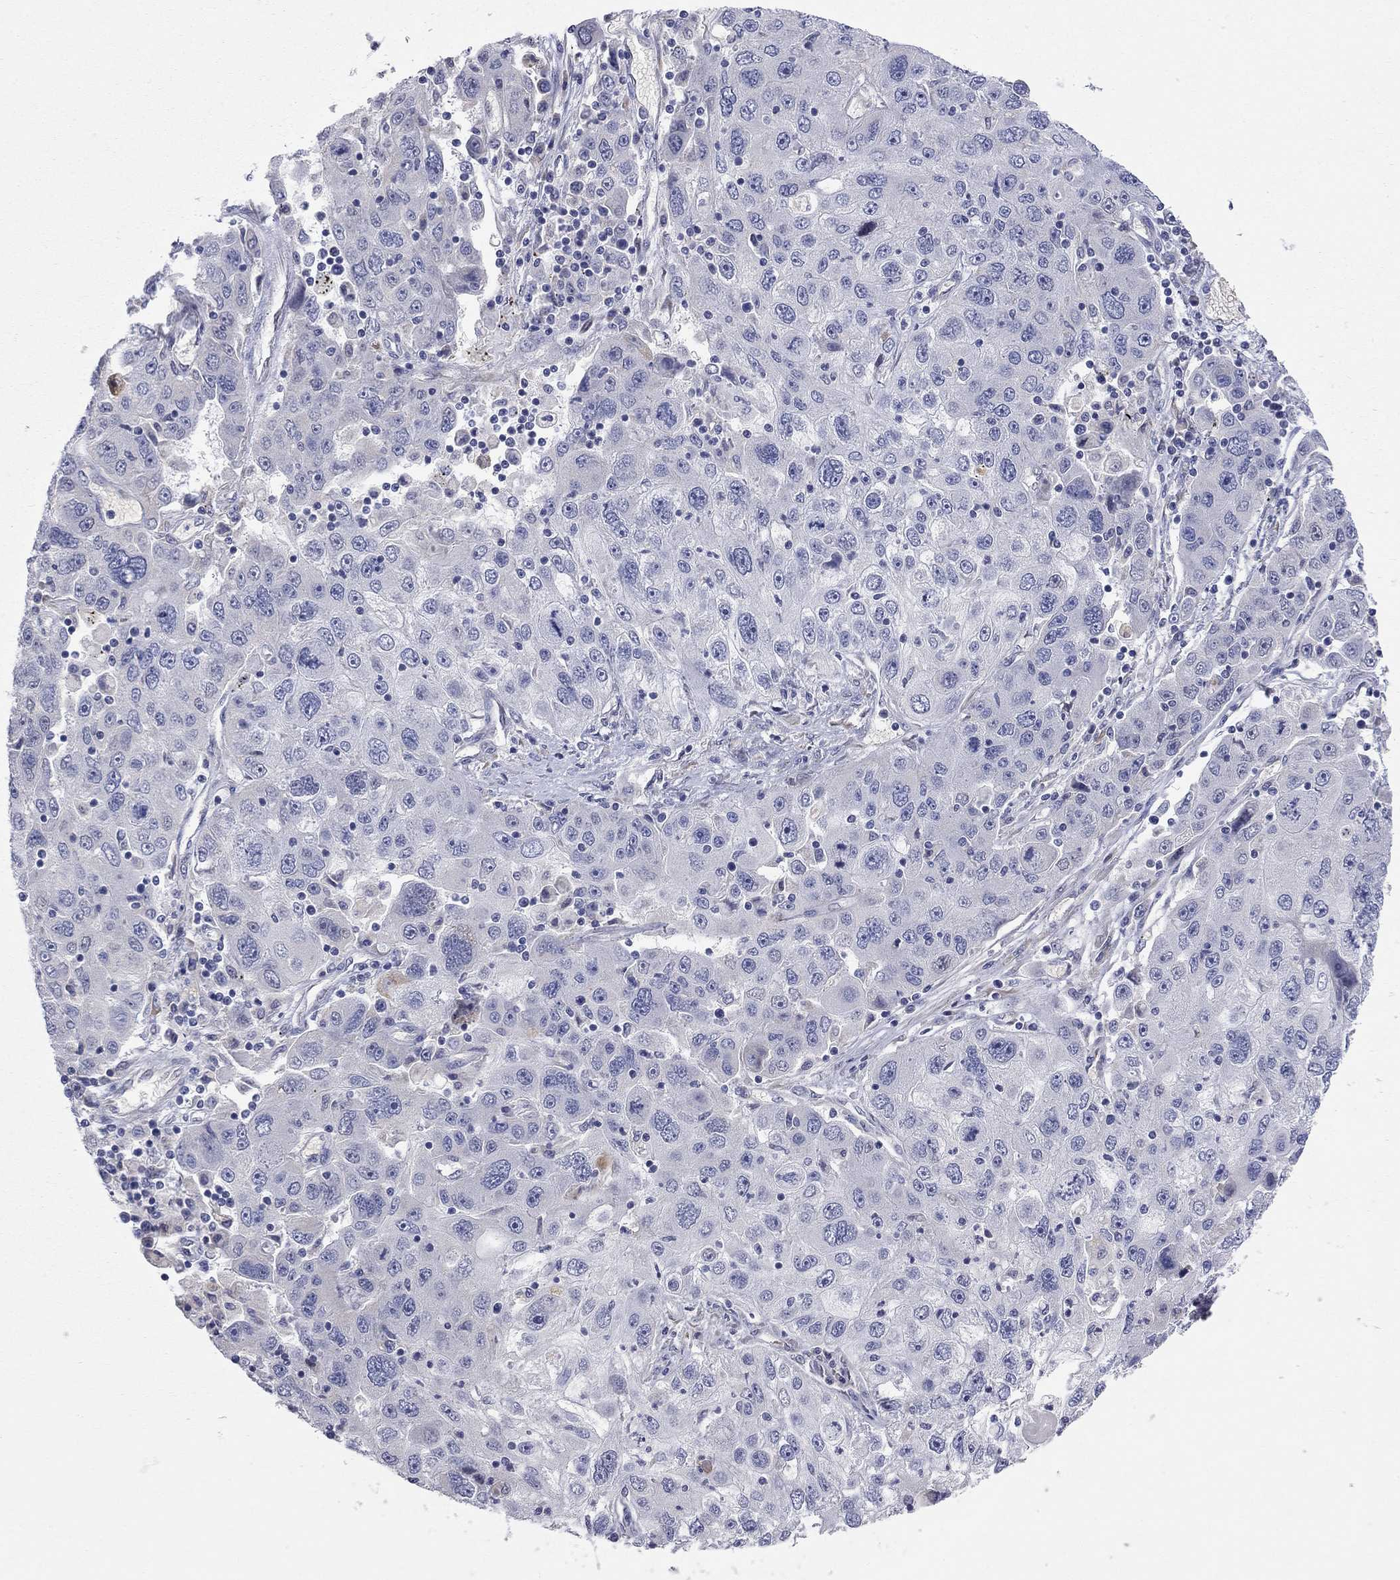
{"staining": {"intensity": "negative", "quantity": "none", "location": "none"}, "tissue": "stomach cancer", "cell_type": "Tumor cells", "image_type": "cancer", "snomed": [{"axis": "morphology", "description": "Adenocarcinoma, NOS"}, {"axis": "topography", "description": "Stomach"}], "caption": "DAB immunohistochemical staining of stomach cancer shows no significant expression in tumor cells. Brightfield microscopy of immunohistochemistry (IHC) stained with DAB (brown) and hematoxylin (blue), captured at high magnification.", "gene": "CASTOR1", "patient": {"sex": "male", "age": 56}}